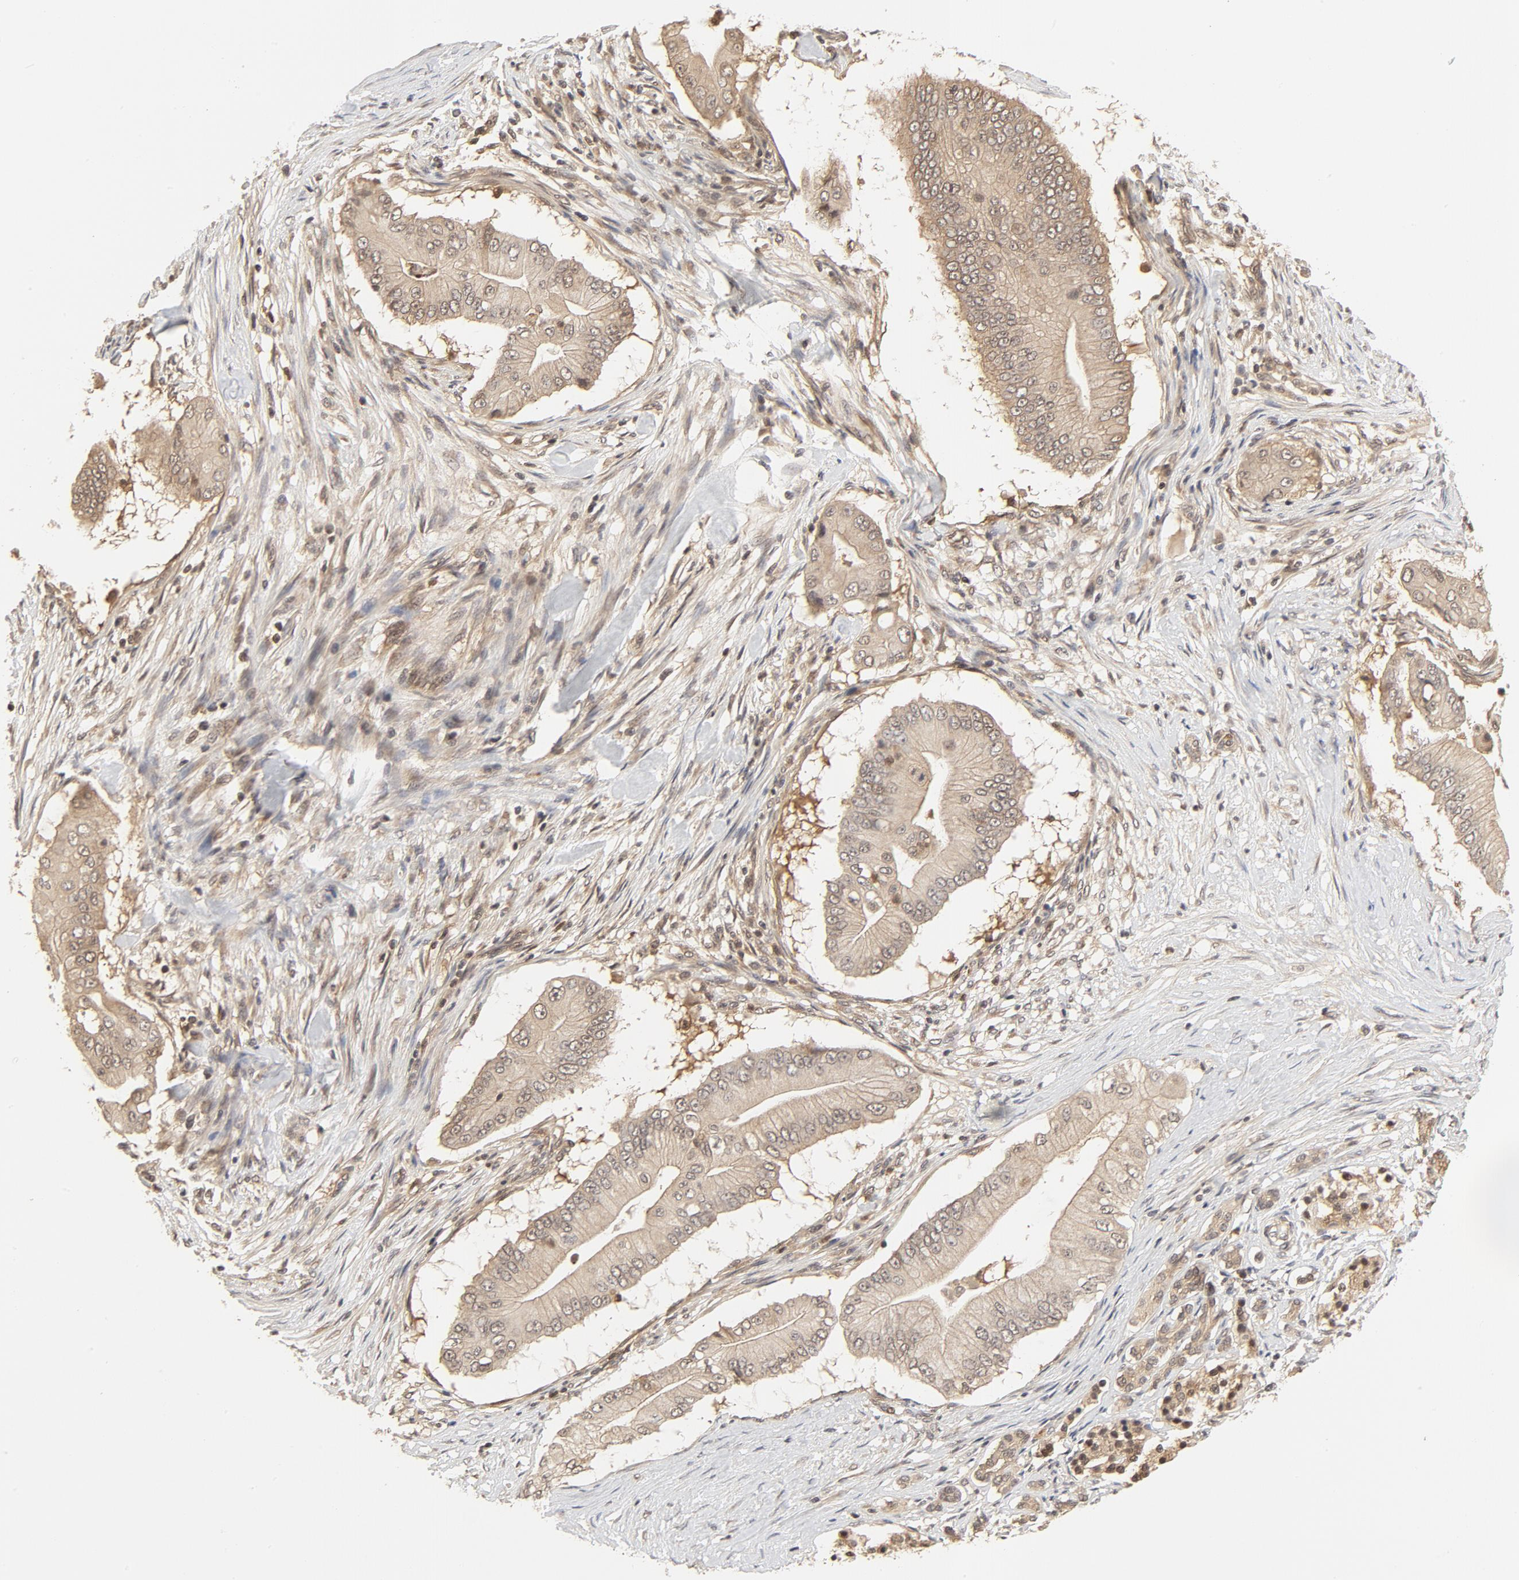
{"staining": {"intensity": "weak", "quantity": ">75%", "location": "cytoplasmic/membranous,nuclear"}, "tissue": "pancreatic cancer", "cell_type": "Tumor cells", "image_type": "cancer", "snomed": [{"axis": "morphology", "description": "Adenocarcinoma, NOS"}, {"axis": "topography", "description": "Pancreas"}], "caption": "Pancreatic cancer stained for a protein (brown) displays weak cytoplasmic/membranous and nuclear positive staining in approximately >75% of tumor cells.", "gene": "NEDD8", "patient": {"sex": "male", "age": 62}}